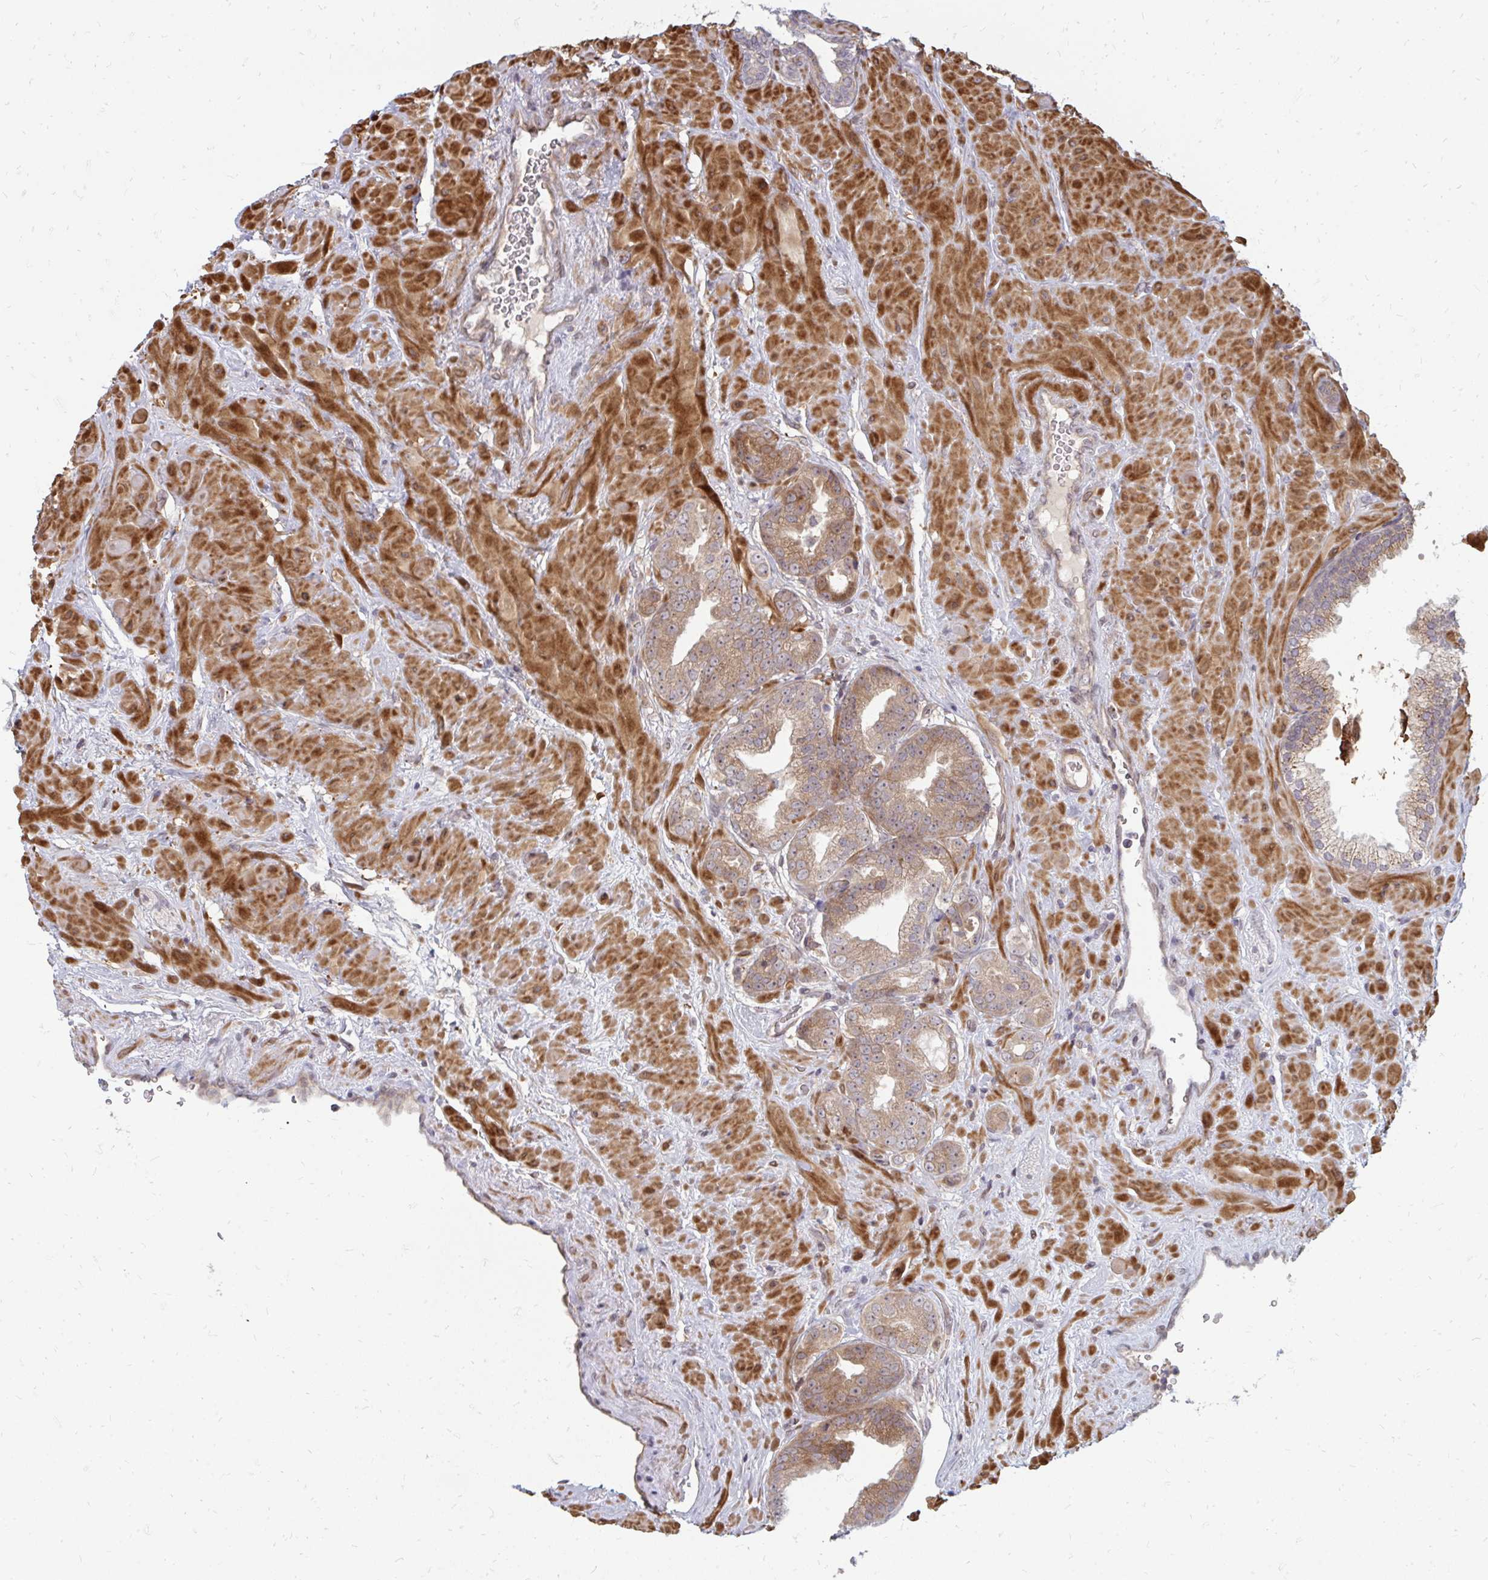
{"staining": {"intensity": "weak", "quantity": ">75%", "location": "cytoplasmic/membranous"}, "tissue": "prostate cancer", "cell_type": "Tumor cells", "image_type": "cancer", "snomed": [{"axis": "morphology", "description": "Adenocarcinoma, High grade"}, {"axis": "topography", "description": "Prostate"}], "caption": "The histopathology image reveals a brown stain indicating the presence of a protein in the cytoplasmic/membranous of tumor cells in prostate cancer (adenocarcinoma (high-grade)).", "gene": "ZNF285", "patient": {"sex": "male", "age": 68}}